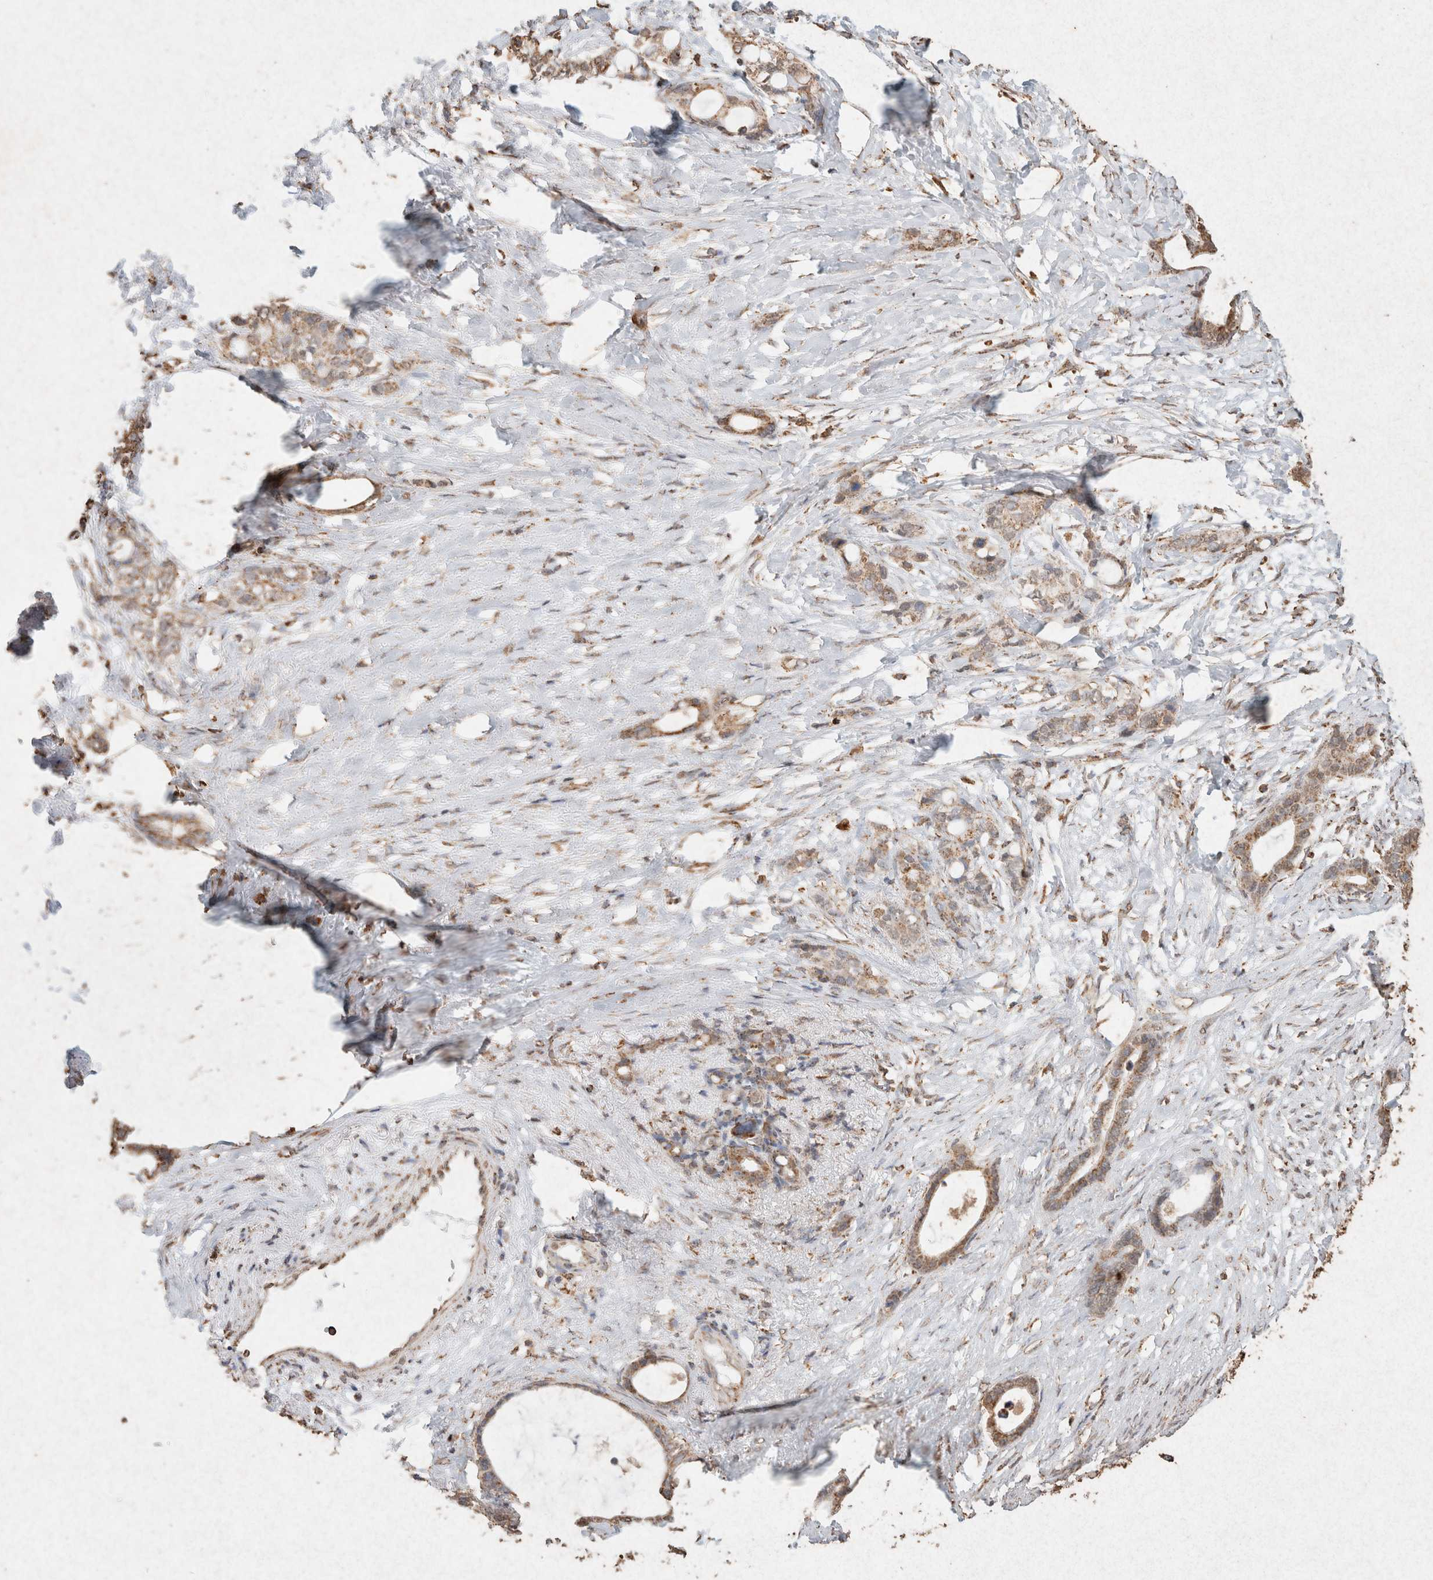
{"staining": {"intensity": "weak", "quantity": ">75%", "location": "cytoplasmic/membranous"}, "tissue": "stomach cancer", "cell_type": "Tumor cells", "image_type": "cancer", "snomed": [{"axis": "morphology", "description": "Adenocarcinoma, NOS"}, {"axis": "topography", "description": "Stomach"}], "caption": "DAB immunohistochemical staining of stomach adenocarcinoma displays weak cytoplasmic/membranous protein staining in approximately >75% of tumor cells.", "gene": "SDC2", "patient": {"sex": "female", "age": 75}}